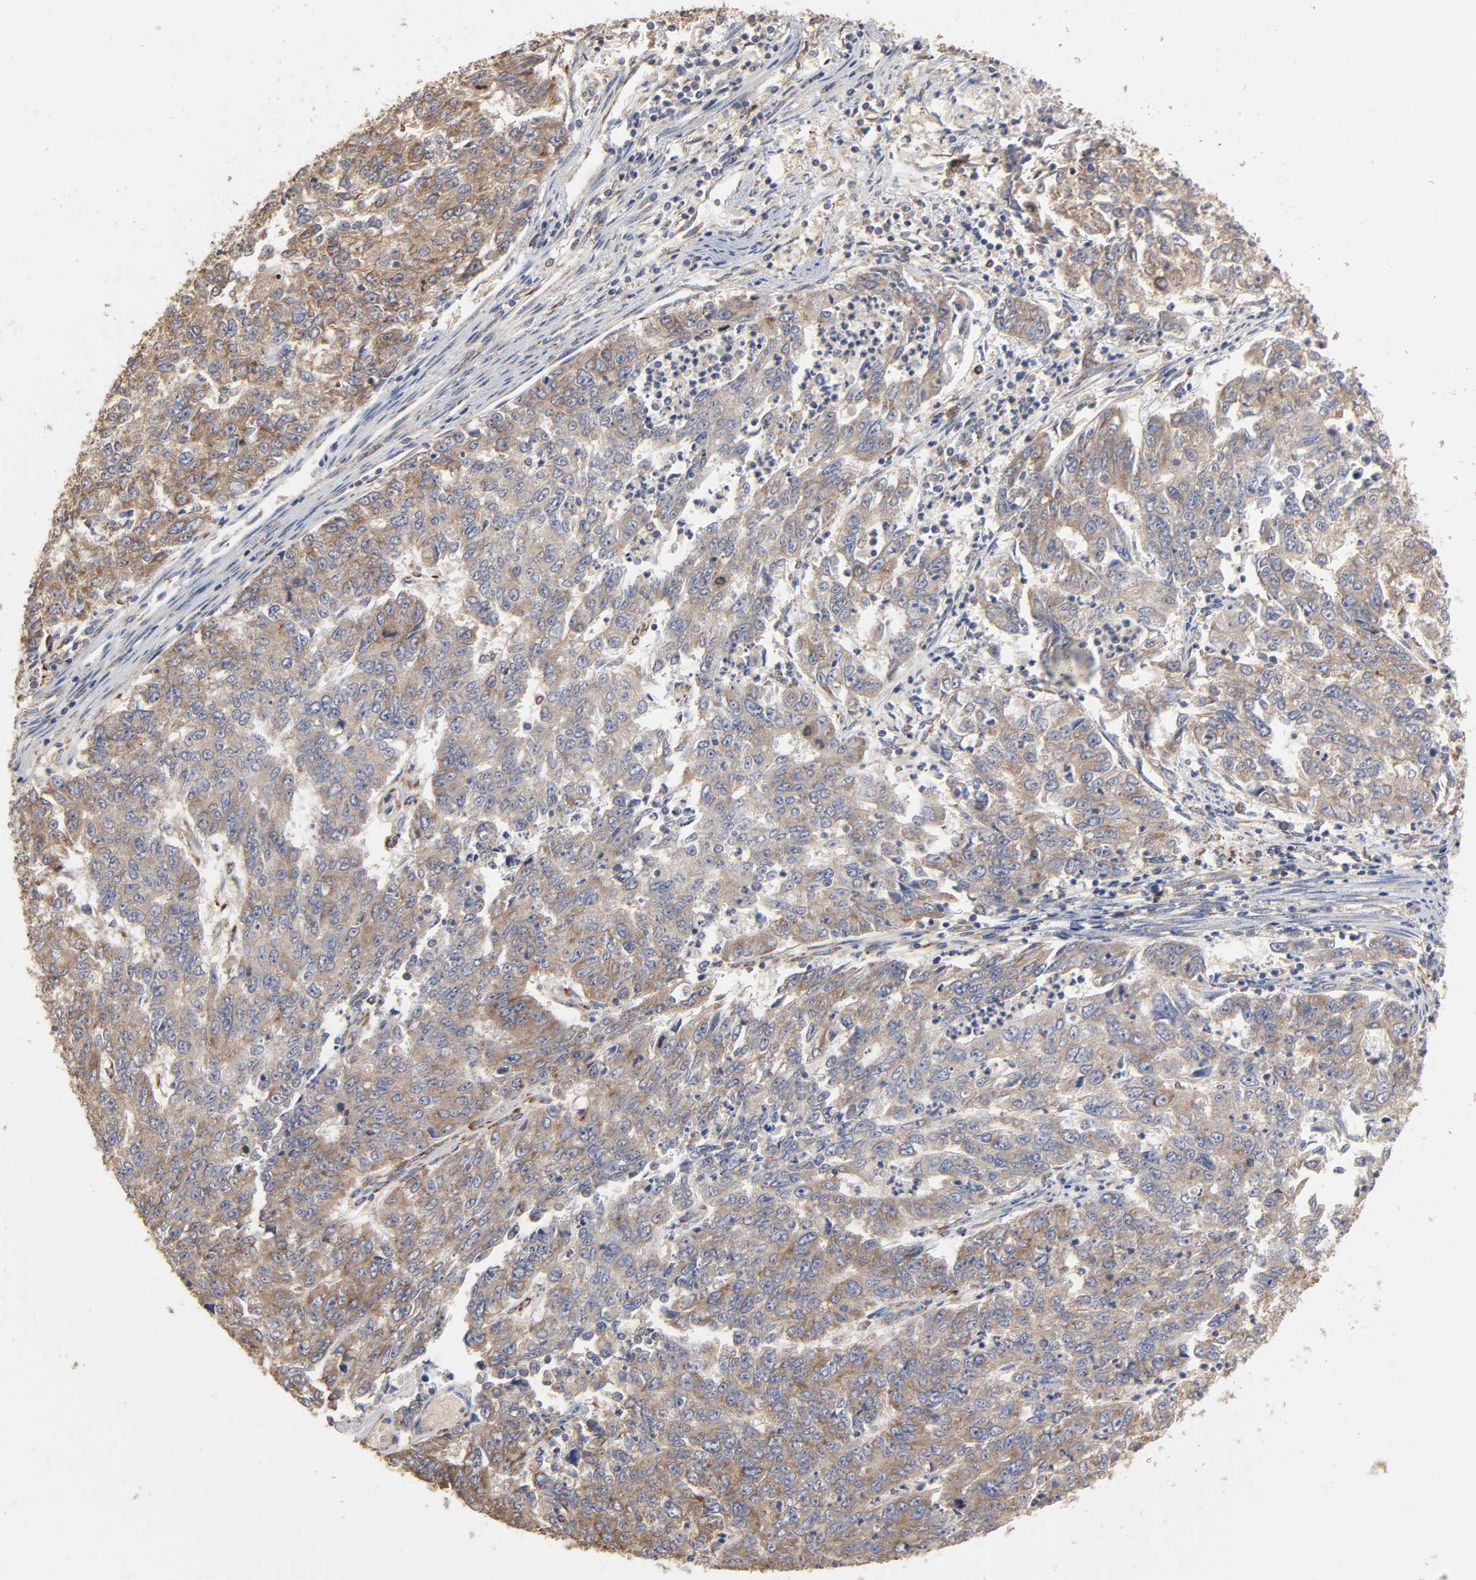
{"staining": {"intensity": "moderate", "quantity": ">75%", "location": "cytoplasmic/membranous"}, "tissue": "endometrial cancer", "cell_type": "Tumor cells", "image_type": "cancer", "snomed": [{"axis": "morphology", "description": "Adenocarcinoma, NOS"}, {"axis": "topography", "description": "Endometrium"}], "caption": "High-power microscopy captured an immunohistochemistry (IHC) micrograph of endometrial cancer, revealing moderate cytoplasmic/membranous positivity in about >75% of tumor cells.", "gene": "EIF4G2", "patient": {"sex": "female", "age": 42}}